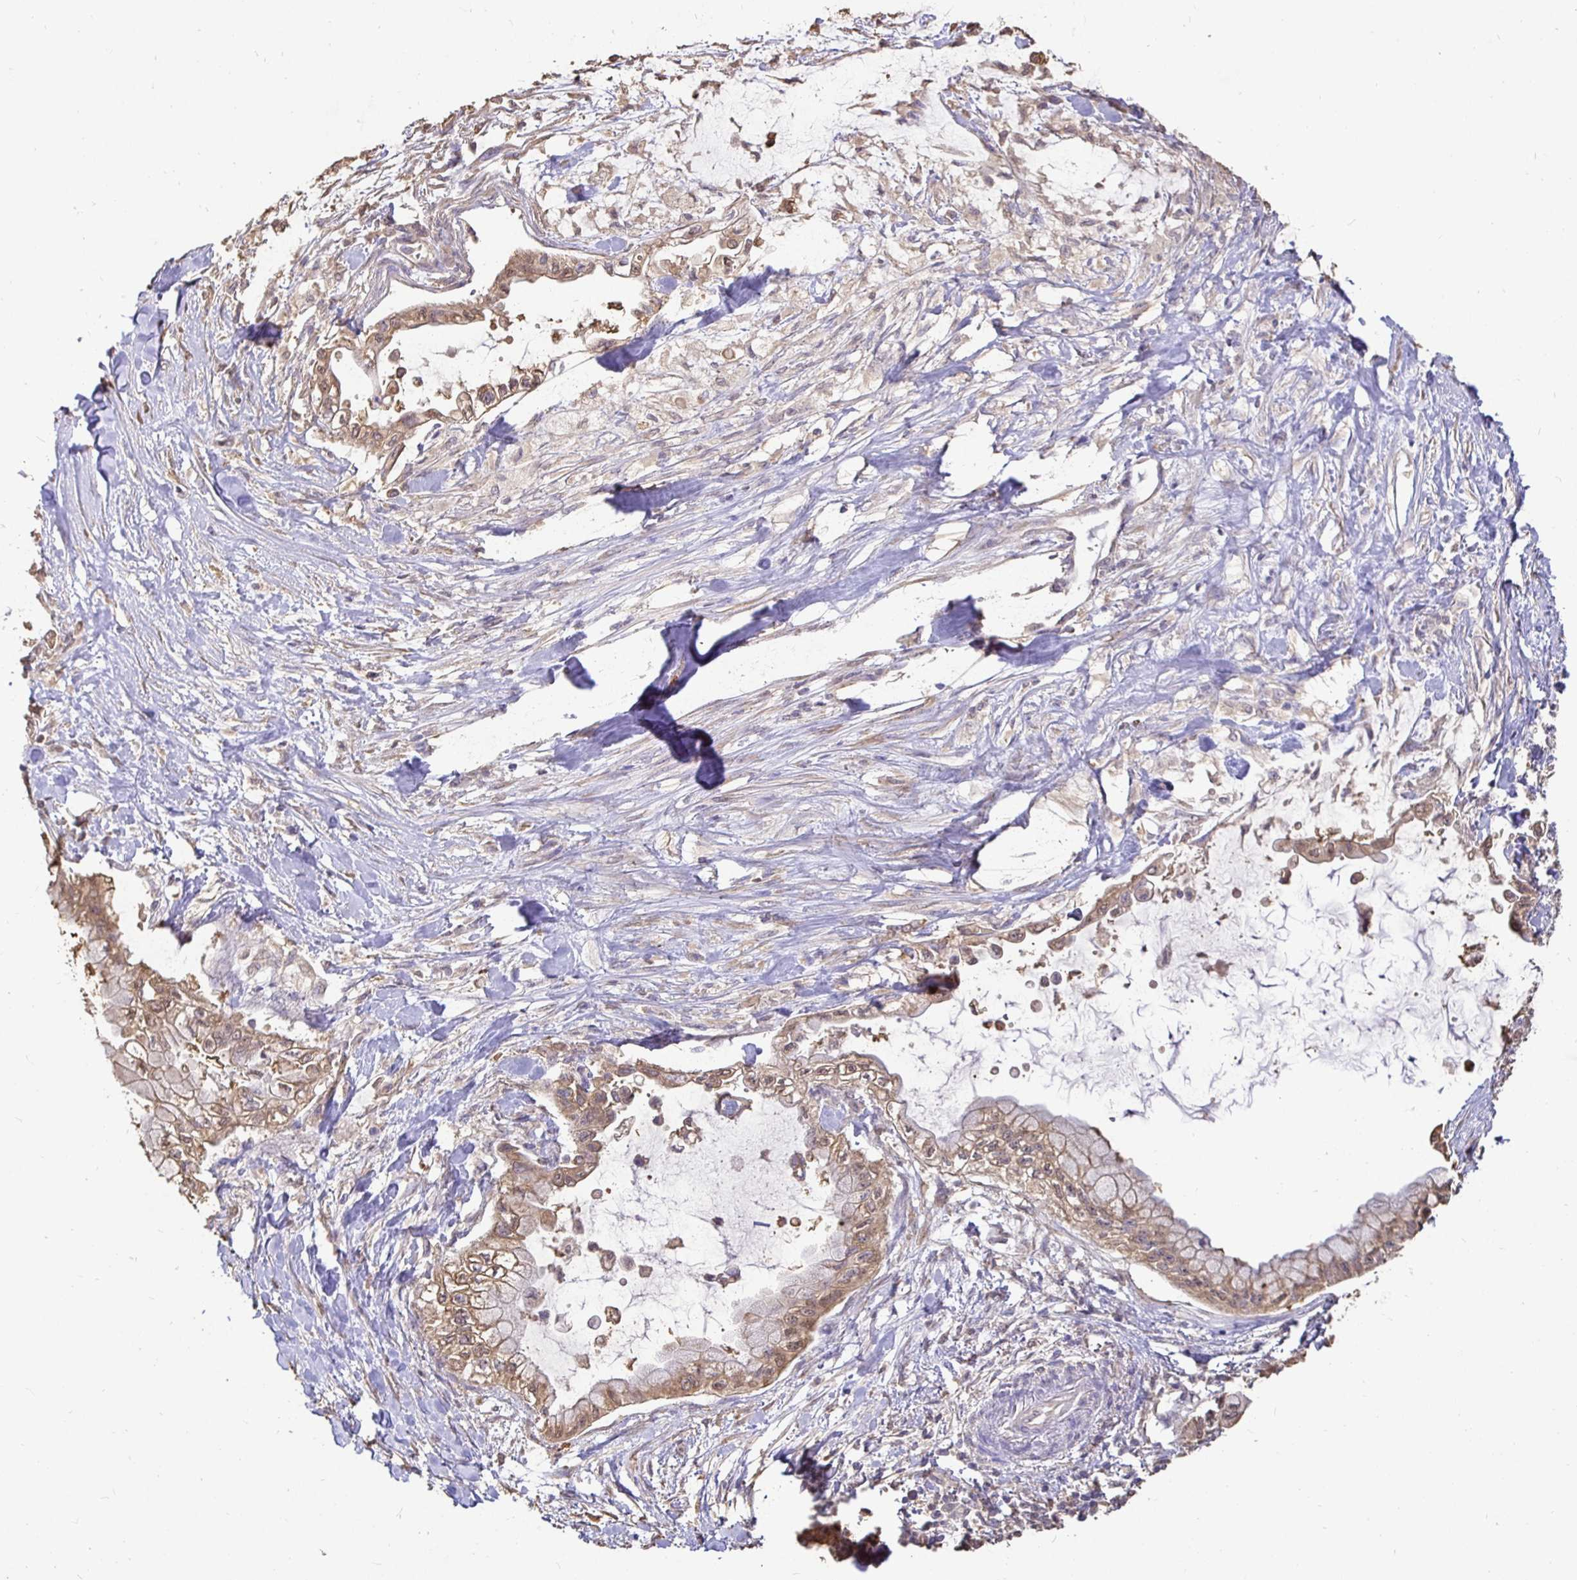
{"staining": {"intensity": "weak", "quantity": ">75%", "location": "cytoplasmic/membranous,nuclear"}, "tissue": "pancreatic cancer", "cell_type": "Tumor cells", "image_type": "cancer", "snomed": [{"axis": "morphology", "description": "Adenocarcinoma, NOS"}, {"axis": "topography", "description": "Pancreas"}], "caption": "Human pancreatic cancer (adenocarcinoma) stained with a protein marker demonstrates weak staining in tumor cells.", "gene": "MAPK8IP3", "patient": {"sex": "male", "age": 48}}